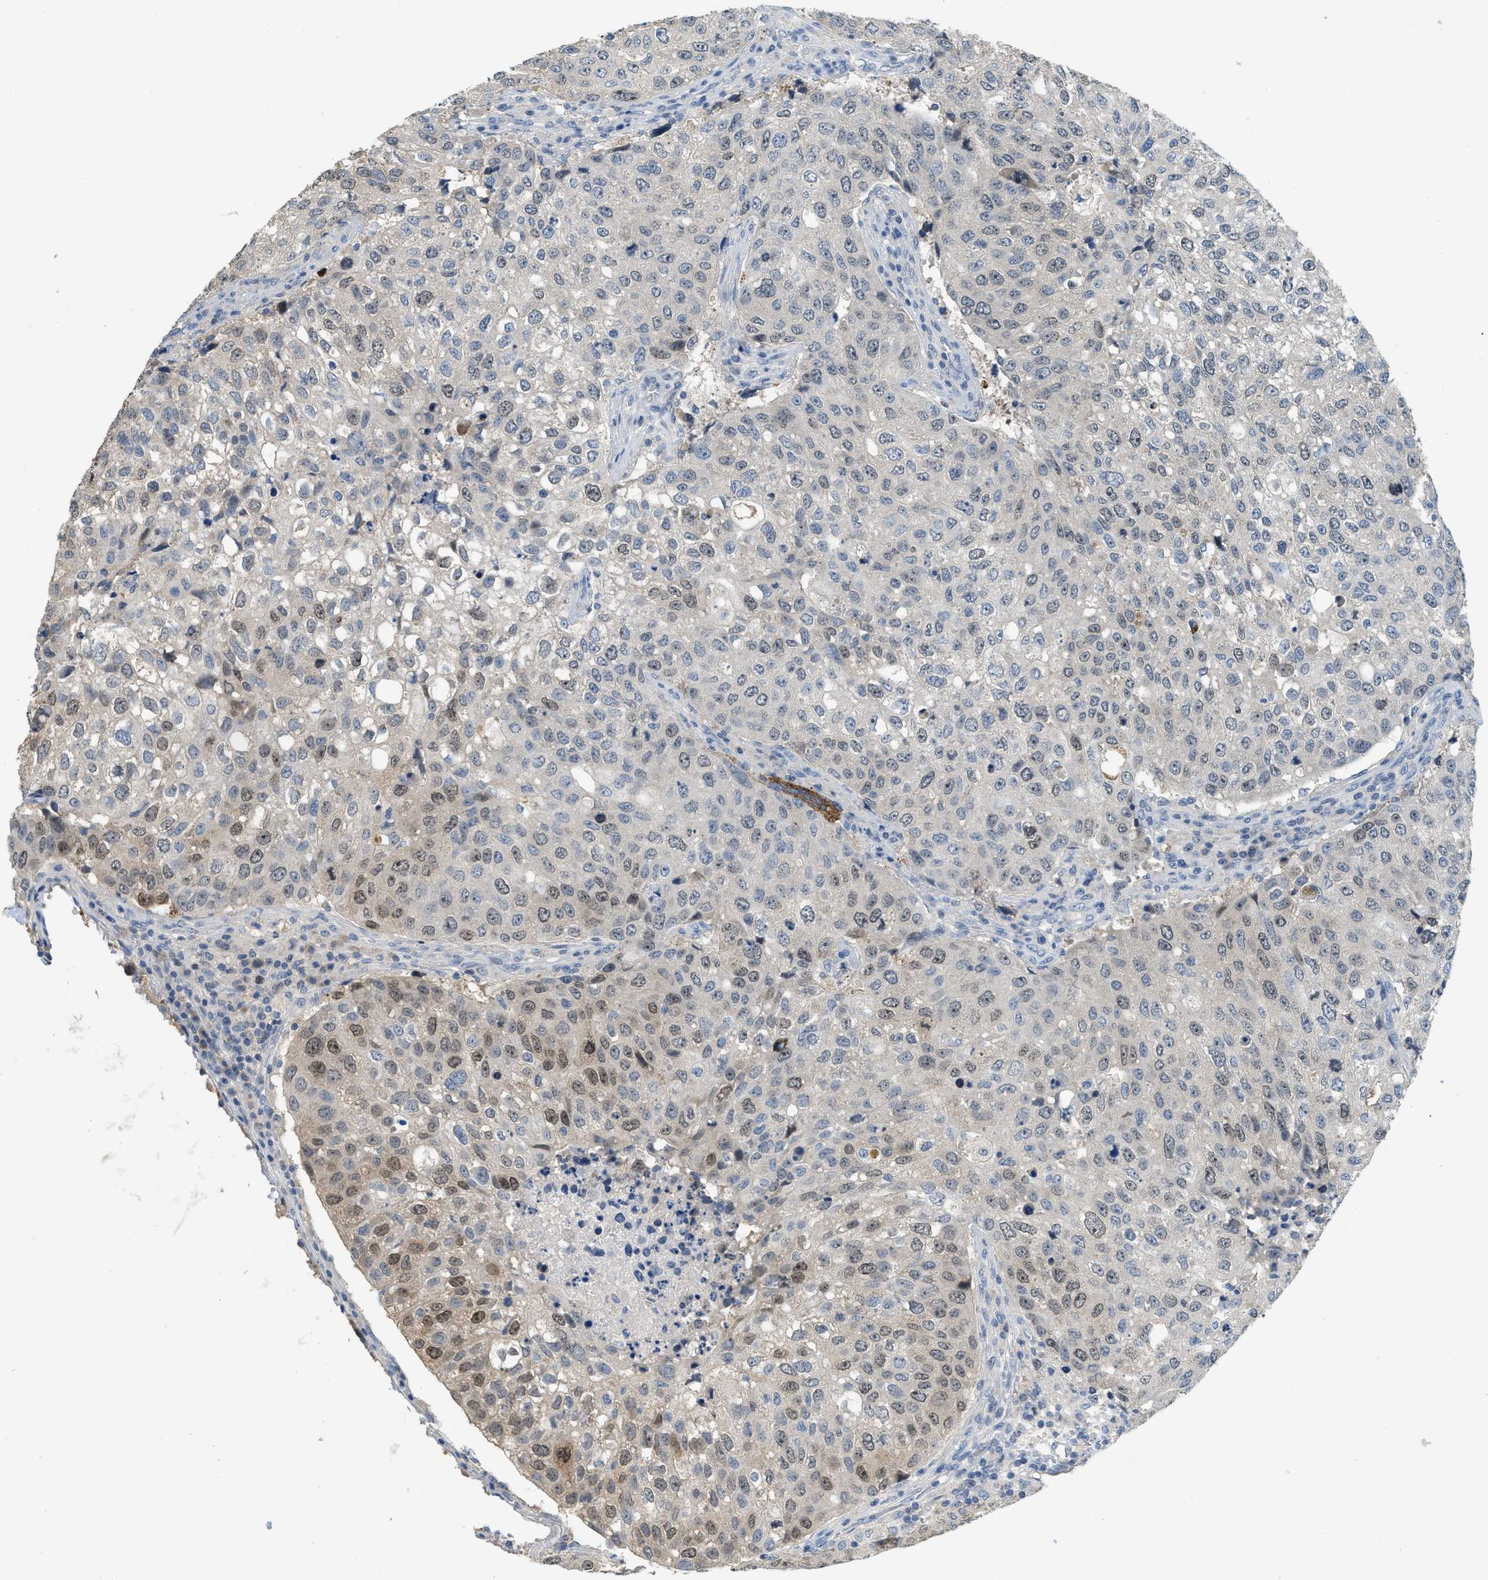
{"staining": {"intensity": "moderate", "quantity": "25%-75%", "location": "nuclear"}, "tissue": "urothelial cancer", "cell_type": "Tumor cells", "image_type": "cancer", "snomed": [{"axis": "morphology", "description": "Urothelial carcinoma, High grade"}, {"axis": "topography", "description": "Lymph node"}, {"axis": "topography", "description": "Urinary bladder"}], "caption": "This histopathology image shows IHC staining of human high-grade urothelial carcinoma, with medium moderate nuclear expression in approximately 25%-75% of tumor cells.", "gene": "MIS18A", "patient": {"sex": "male", "age": 51}}